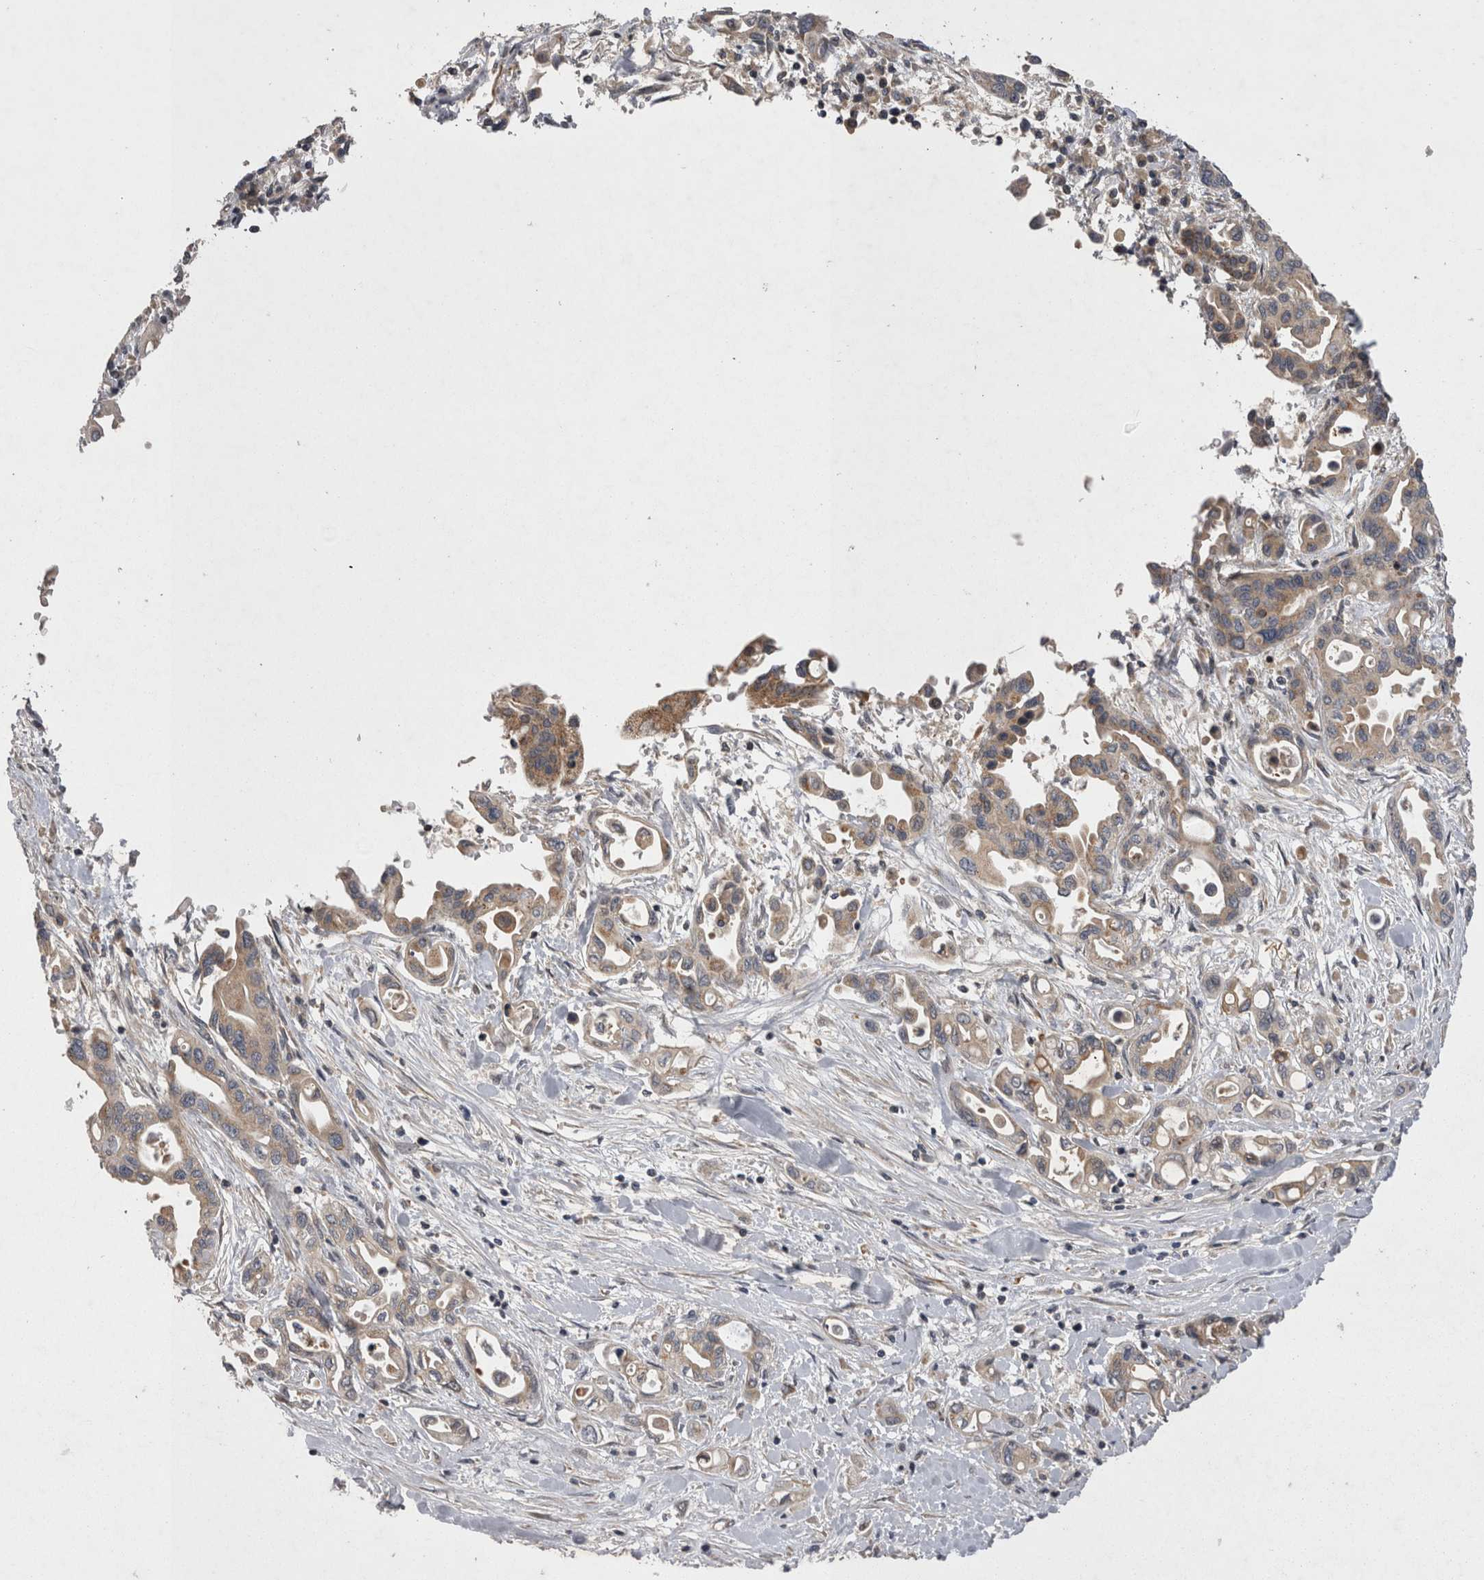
{"staining": {"intensity": "weak", "quantity": "25%-75%", "location": "cytoplasmic/membranous"}, "tissue": "pancreatic cancer", "cell_type": "Tumor cells", "image_type": "cancer", "snomed": [{"axis": "morphology", "description": "Adenocarcinoma, NOS"}, {"axis": "topography", "description": "Pancreas"}], "caption": "Immunohistochemical staining of human adenocarcinoma (pancreatic) exhibits low levels of weak cytoplasmic/membranous staining in approximately 25%-75% of tumor cells.", "gene": "TSPOAP1", "patient": {"sex": "female", "age": 57}}